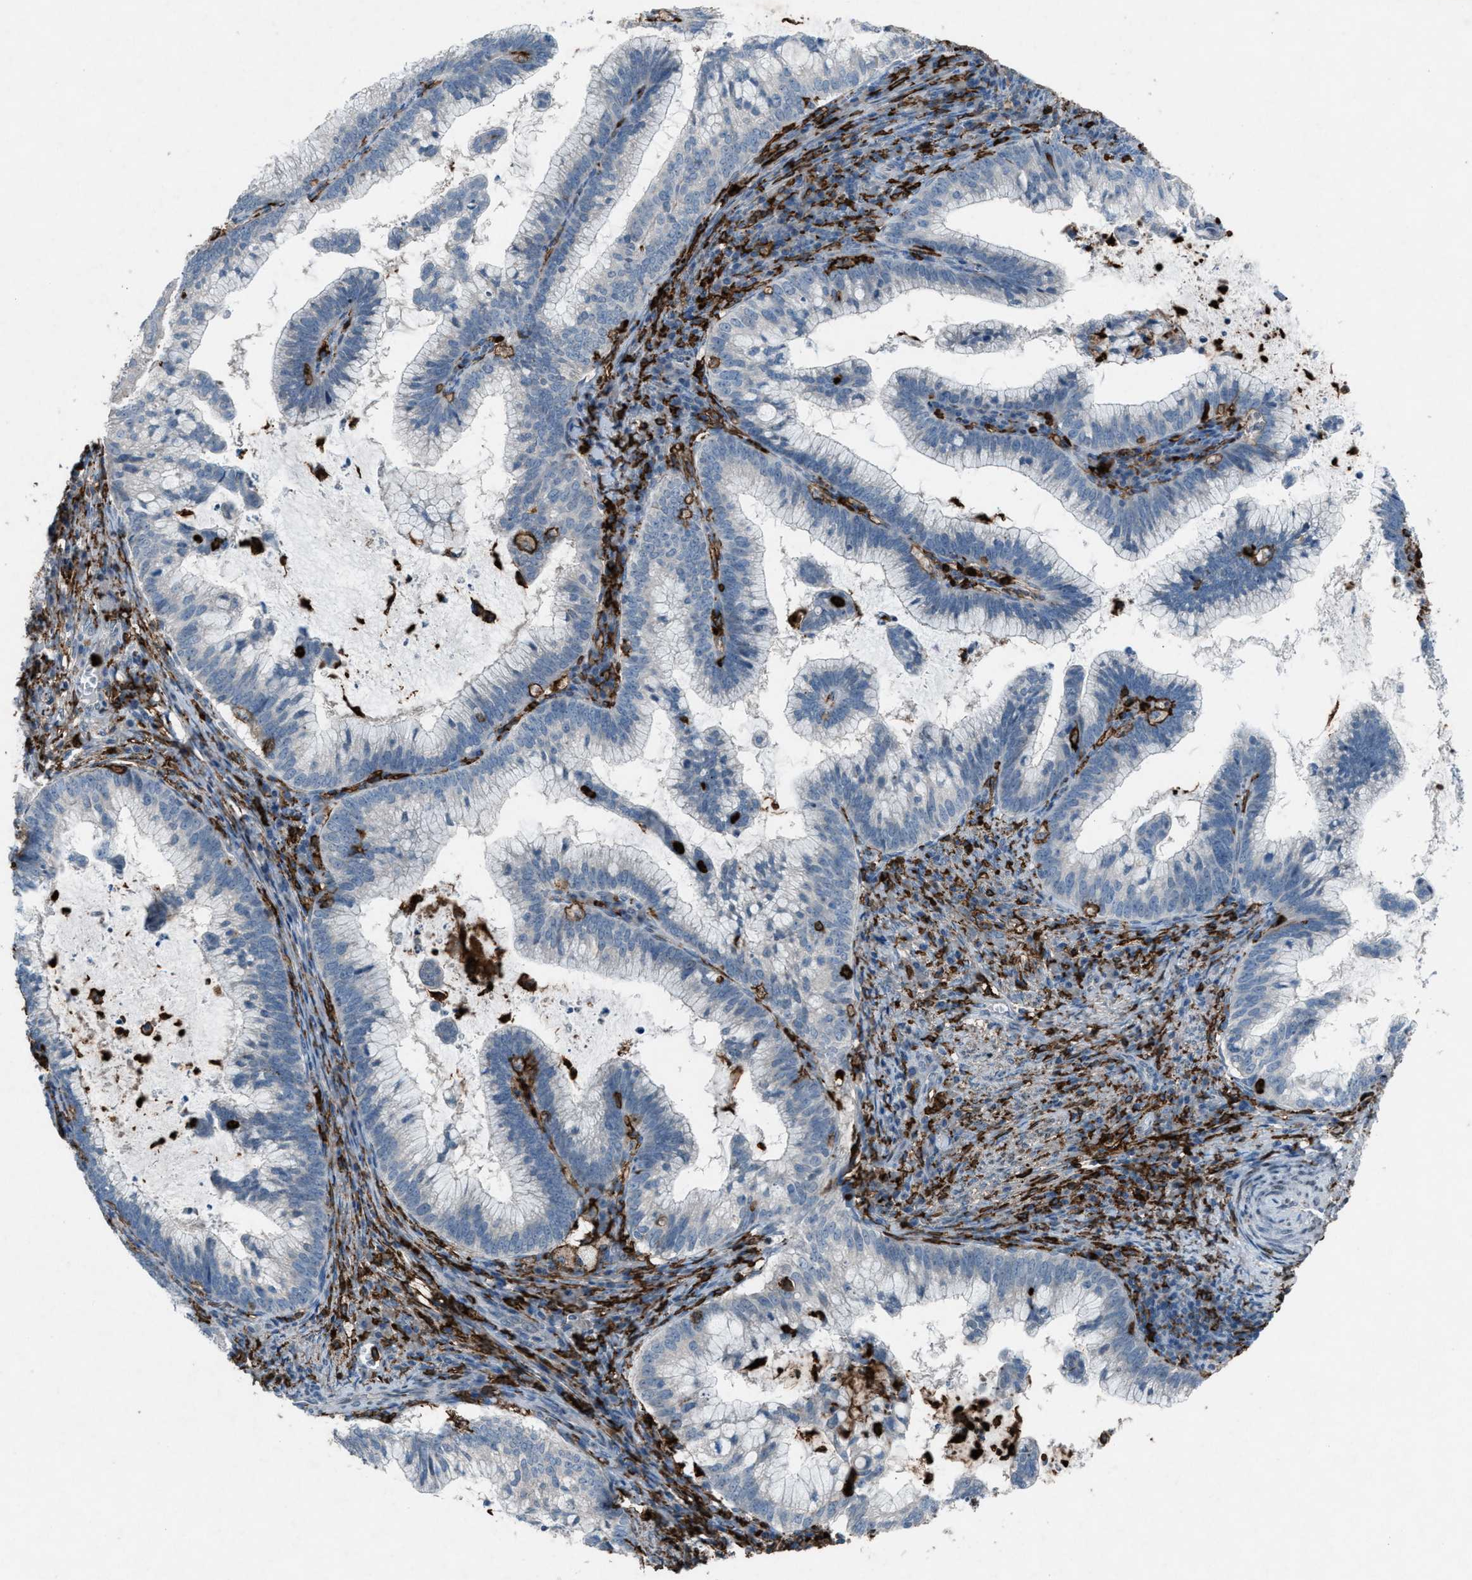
{"staining": {"intensity": "negative", "quantity": "none", "location": "none"}, "tissue": "cervical cancer", "cell_type": "Tumor cells", "image_type": "cancer", "snomed": [{"axis": "morphology", "description": "Adenocarcinoma, NOS"}, {"axis": "topography", "description": "Cervix"}], "caption": "Immunohistochemistry histopathology image of human adenocarcinoma (cervical) stained for a protein (brown), which shows no expression in tumor cells.", "gene": "FCER1G", "patient": {"sex": "female", "age": 36}}